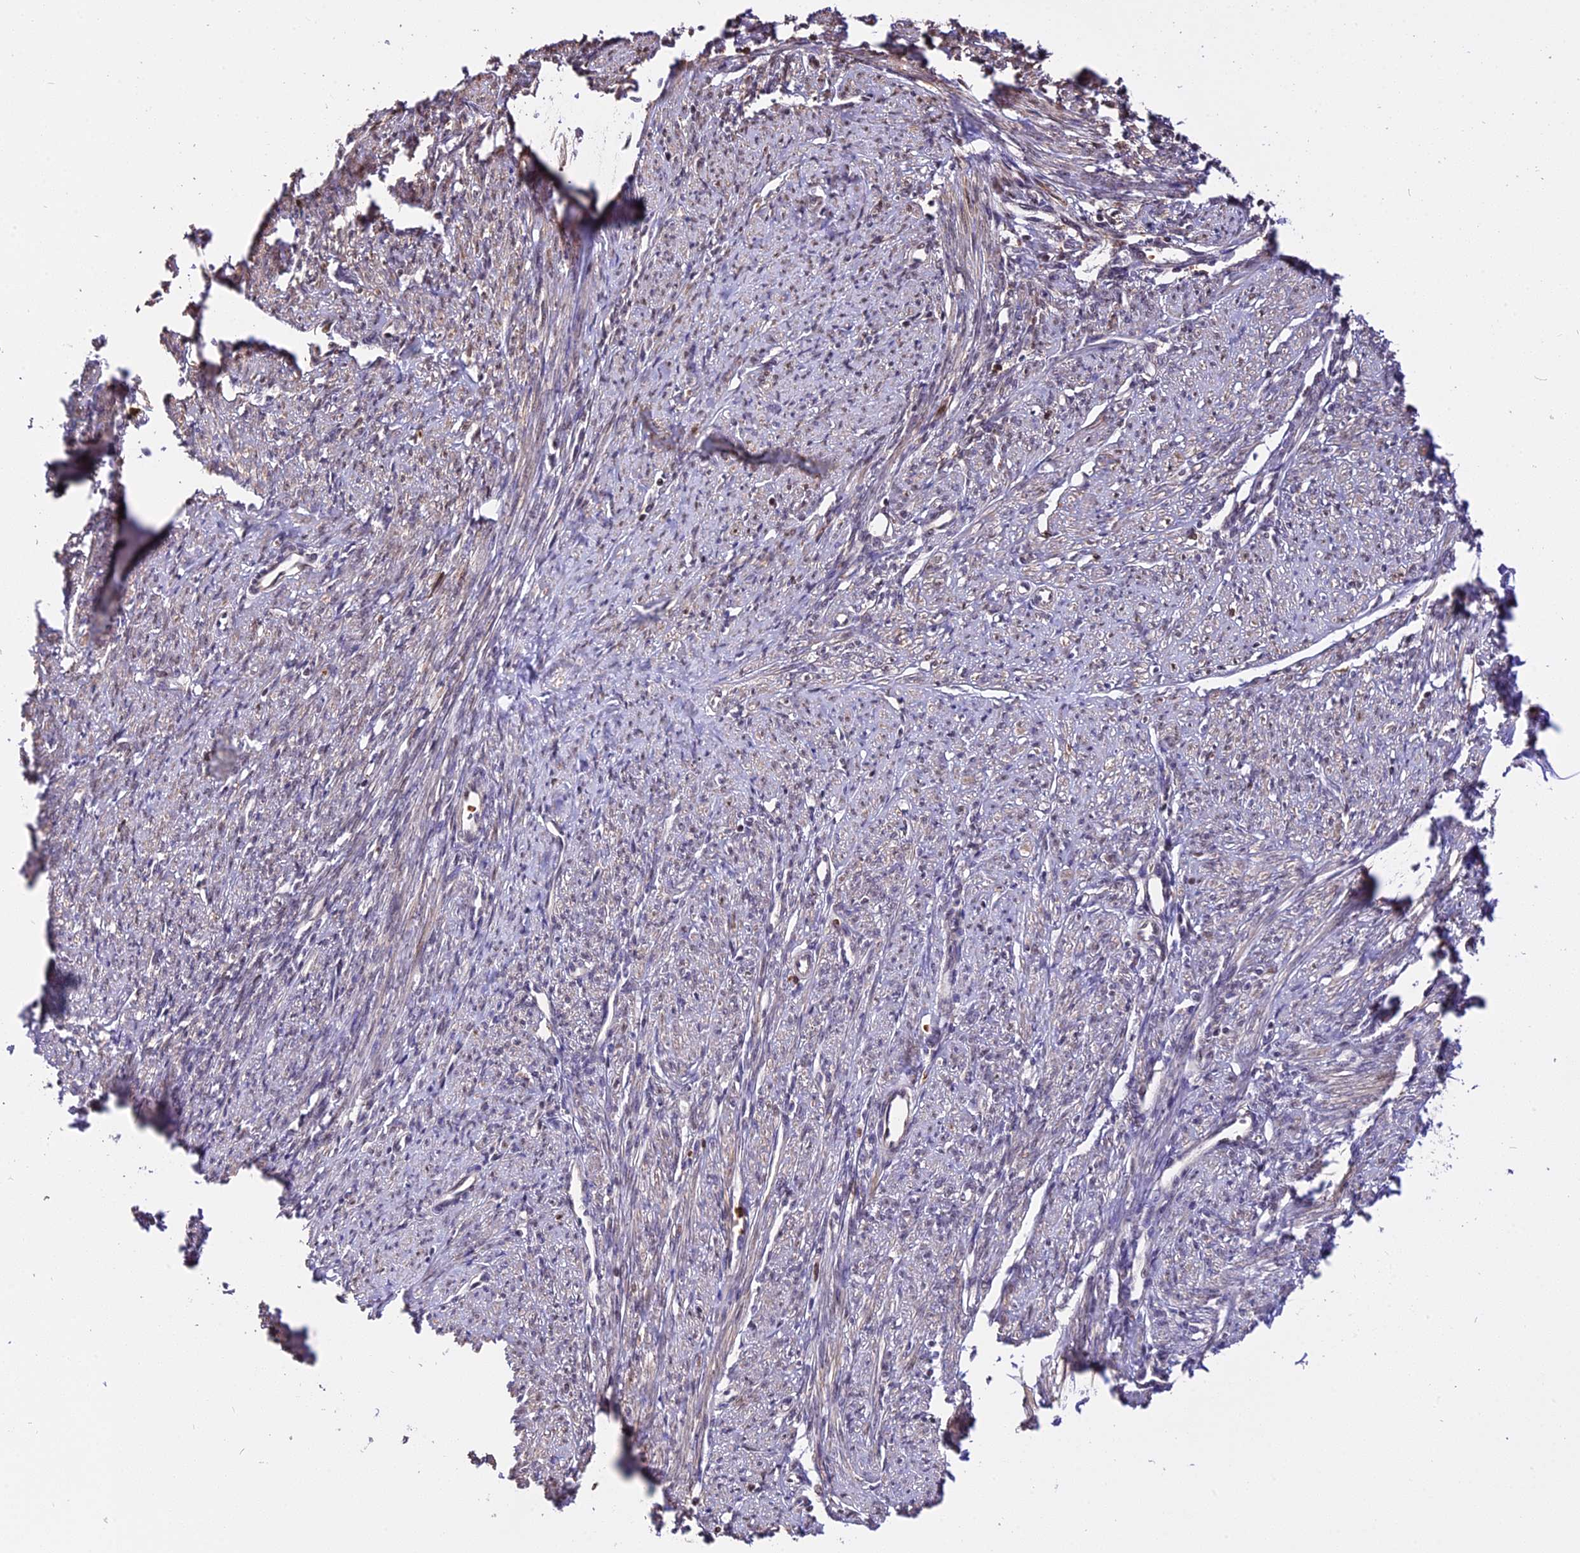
{"staining": {"intensity": "moderate", "quantity": "25%-75%", "location": "cytoplasmic/membranous,nuclear"}, "tissue": "smooth muscle", "cell_type": "Smooth muscle cells", "image_type": "normal", "snomed": [{"axis": "morphology", "description": "Normal tissue, NOS"}, {"axis": "topography", "description": "Smooth muscle"}, {"axis": "topography", "description": "Uterus"}], "caption": "About 25%-75% of smooth muscle cells in unremarkable smooth muscle display moderate cytoplasmic/membranous,nuclear protein positivity as visualized by brown immunohistochemical staining.", "gene": "HERPUD1", "patient": {"sex": "female", "age": 59}}